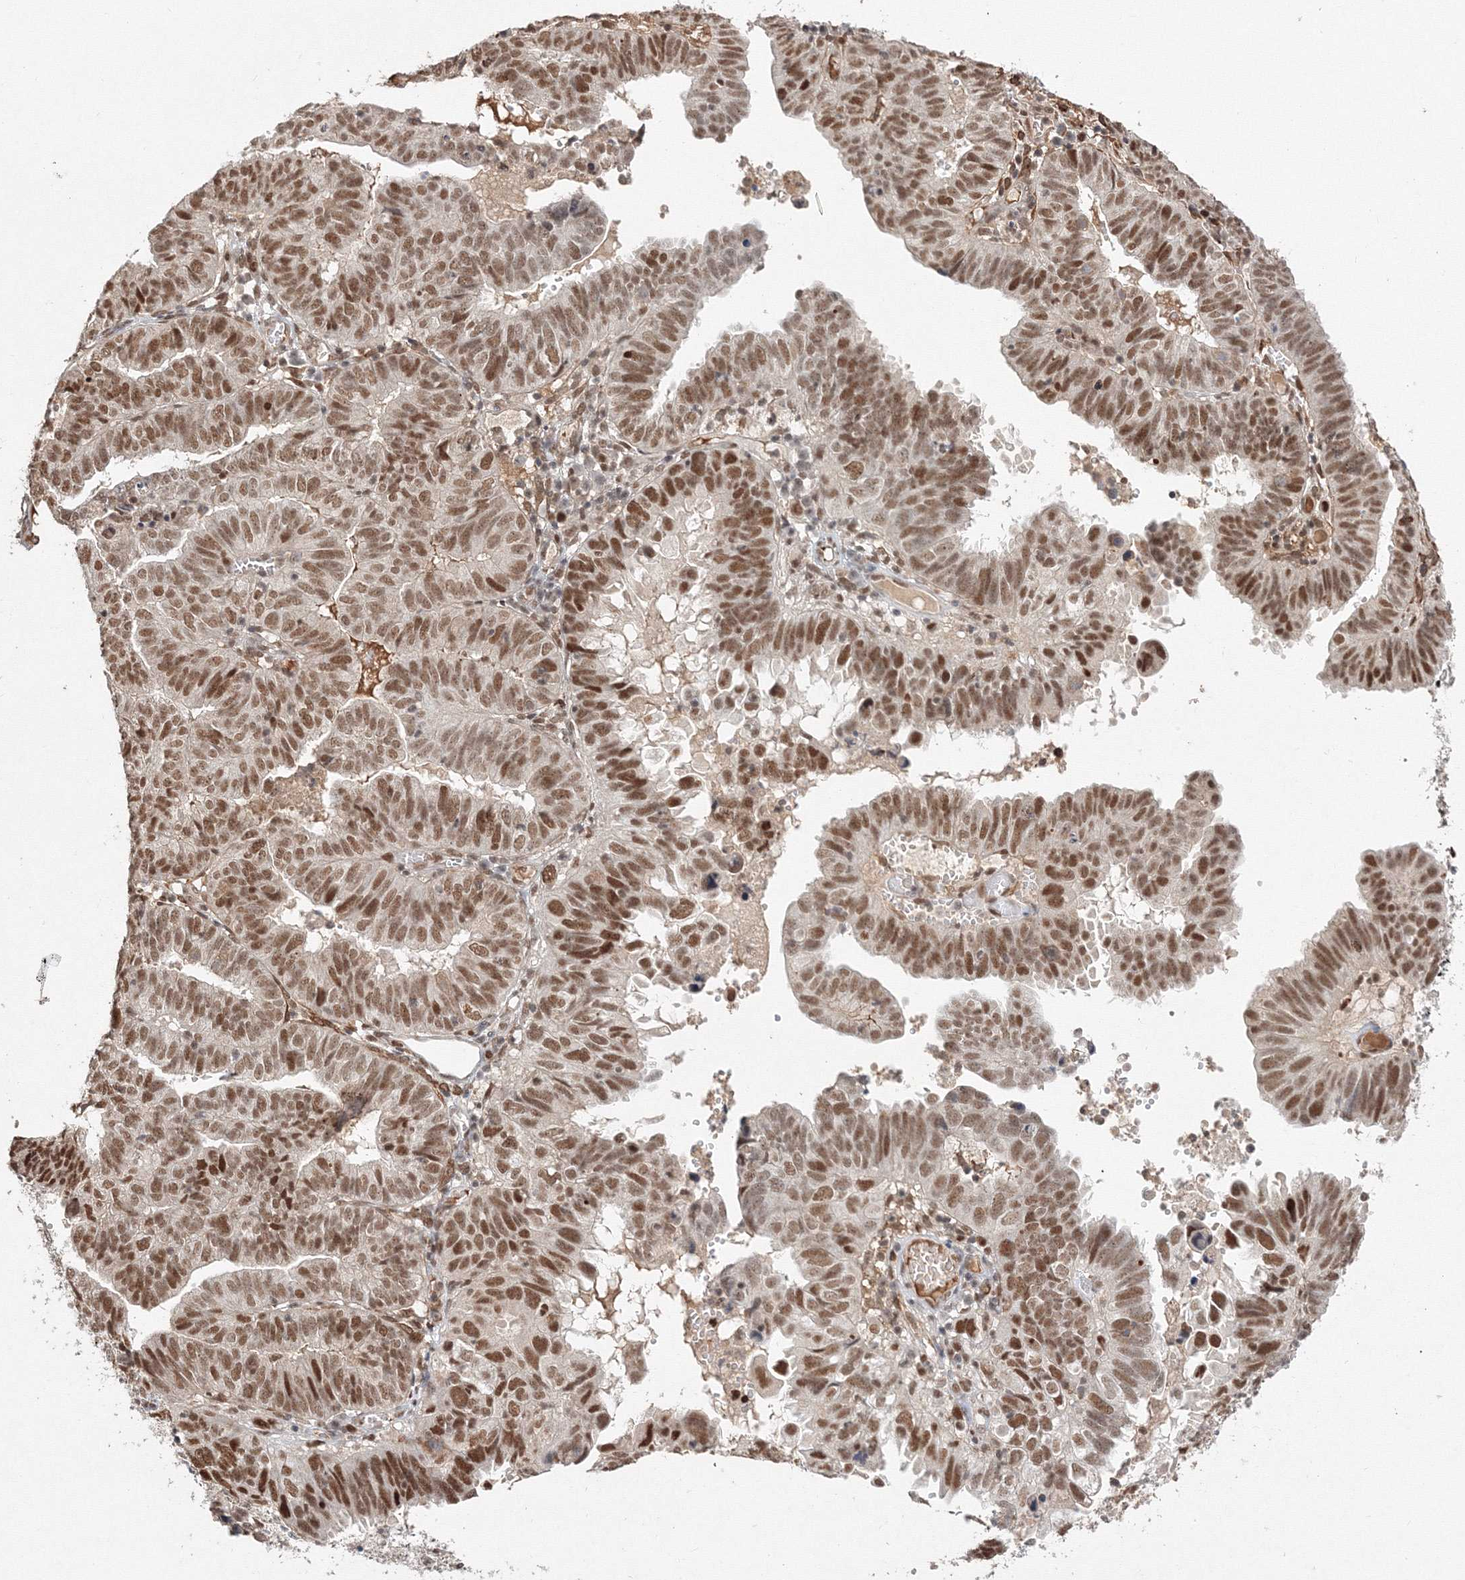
{"staining": {"intensity": "strong", "quantity": ">75%", "location": "nuclear"}, "tissue": "endometrial cancer", "cell_type": "Tumor cells", "image_type": "cancer", "snomed": [{"axis": "morphology", "description": "Adenocarcinoma, NOS"}, {"axis": "topography", "description": "Uterus"}], "caption": "Brown immunohistochemical staining in human adenocarcinoma (endometrial) reveals strong nuclear positivity in about >75% of tumor cells. (DAB IHC with brightfield microscopy, high magnification).", "gene": "IWS1", "patient": {"sex": "female", "age": 77}}